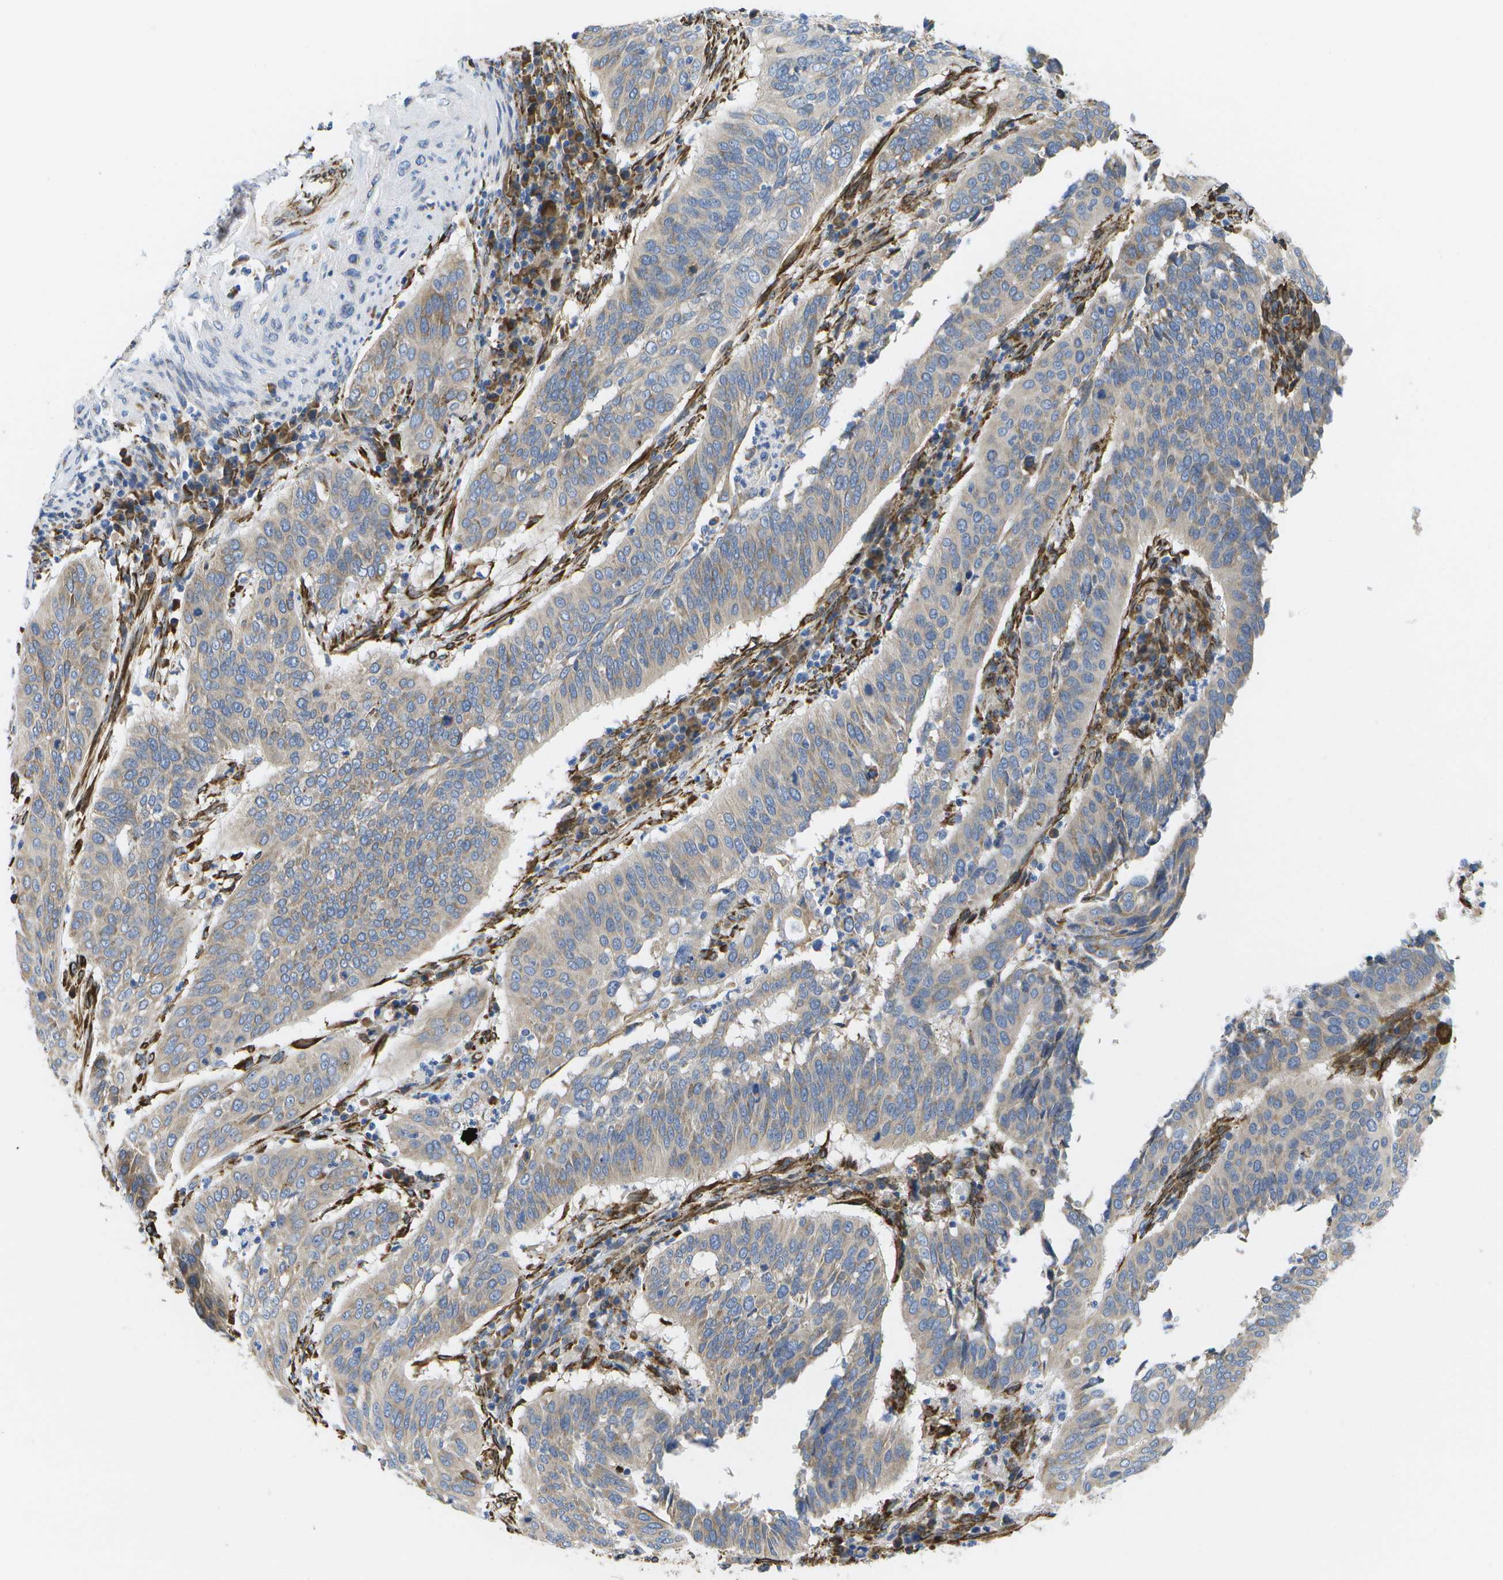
{"staining": {"intensity": "moderate", "quantity": "<25%", "location": "cytoplasmic/membranous"}, "tissue": "cervical cancer", "cell_type": "Tumor cells", "image_type": "cancer", "snomed": [{"axis": "morphology", "description": "Normal tissue, NOS"}, {"axis": "morphology", "description": "Squamous cell carcinoma, NOS"}, {"axis": "topography", "description": "Cervix"}], "caption": "Protein positivity by immunohistochemistry (IHC) exhibits moderate cytoplasmic/membranous positivity in approximately <25% of tumor cells in cervical cancer.", "gene": "ZDHHC17", "patient": {"sex": "female", "age": 39}}